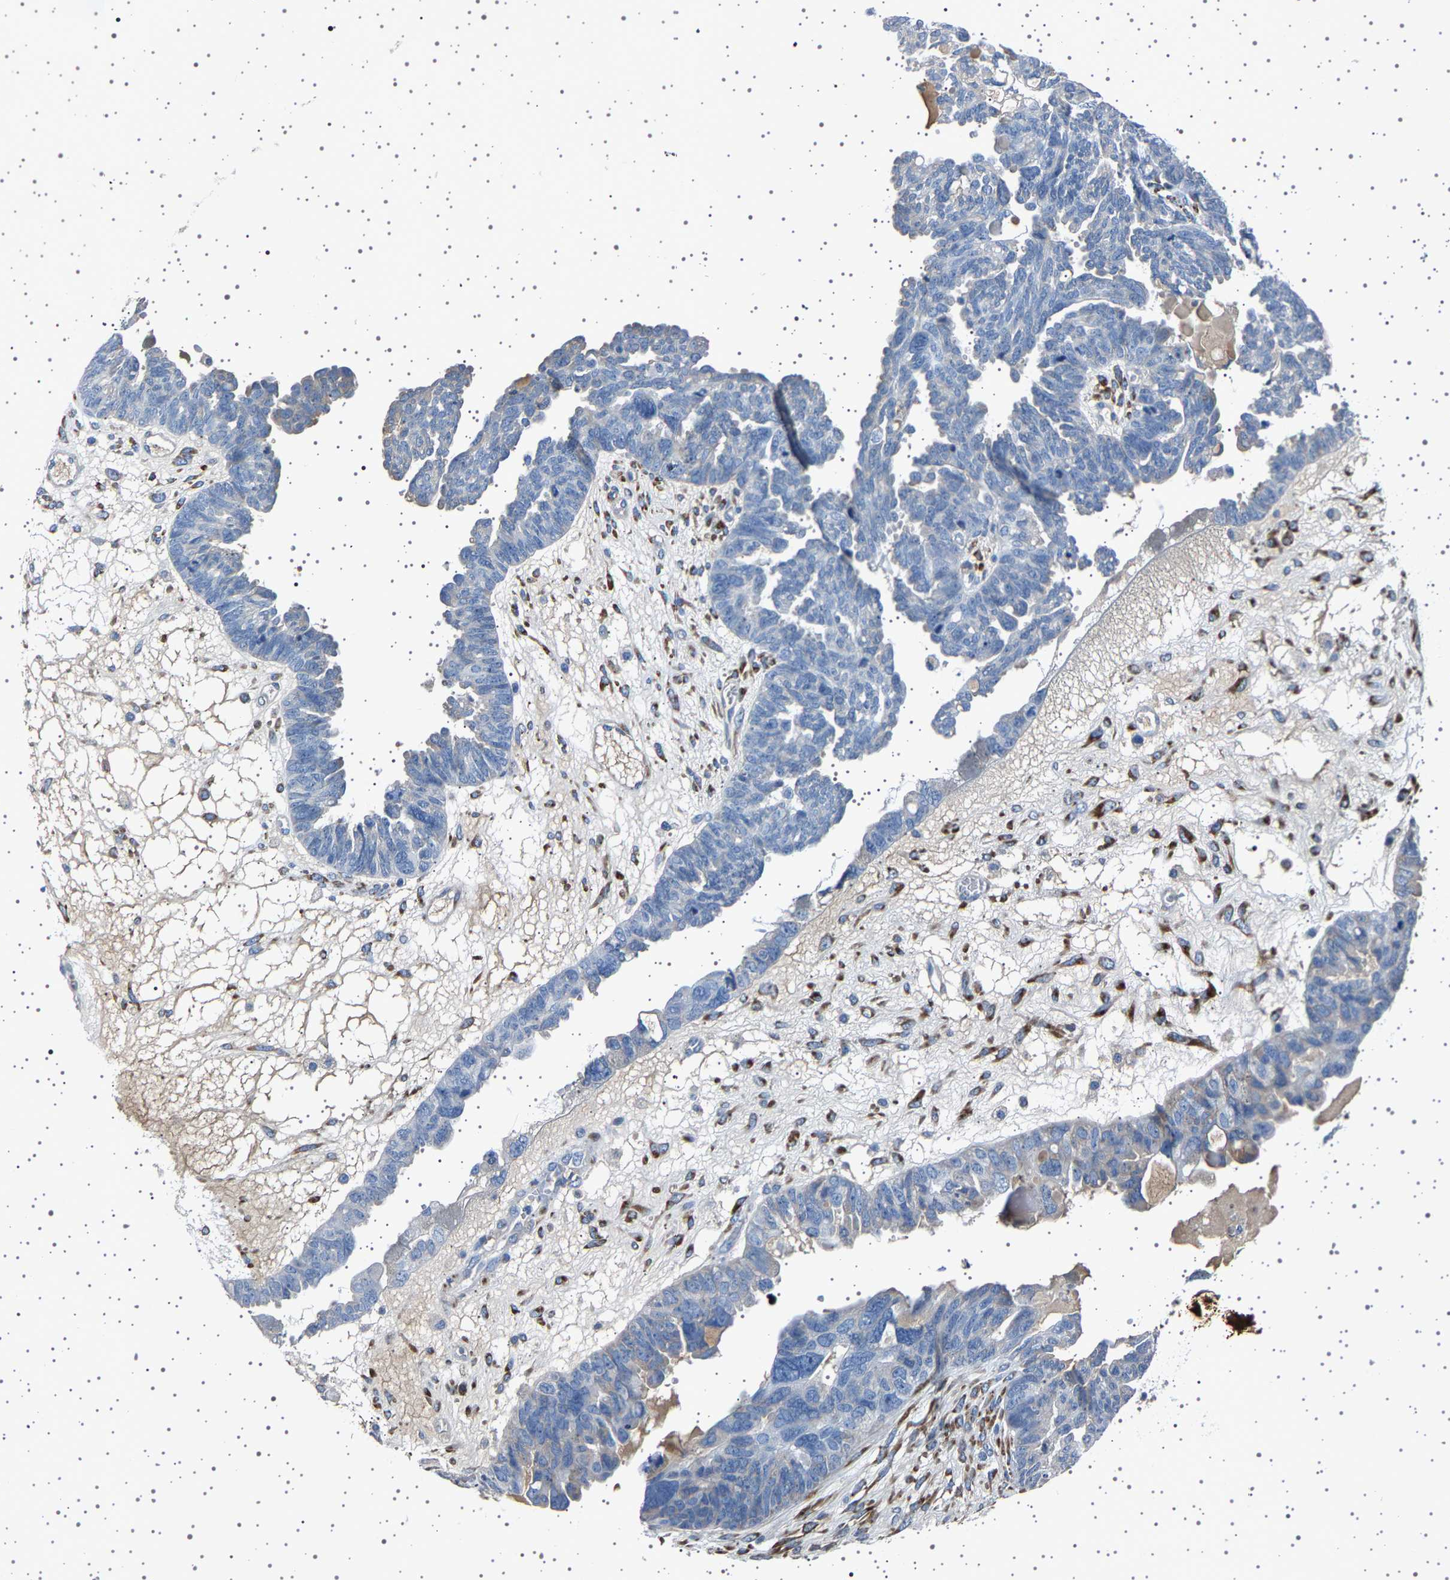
{"staining": {"intensity": "negative", "quantity": "none", "location": "none"}, "tissue": "ovarian cancer", "cell_type": "Tumor cells", "image_type": "cancer", "snomed": [{"axis": "morphology", "description": "Cystadenocarcinoma, serous, NOS"}, {"axis": "topography", "description": "Ovary"}], "caption": "High power microscopy image of an immunohistochemistry (IHC) histopathology image of ovarian cancer, revealing no significant staining in tumor cells. (DAB (3,3'-diaminobenzidine) IHC with hematoxylin counter stain).", "gene": "FTCD", "patient": {"sex": "female", "age": 79}}